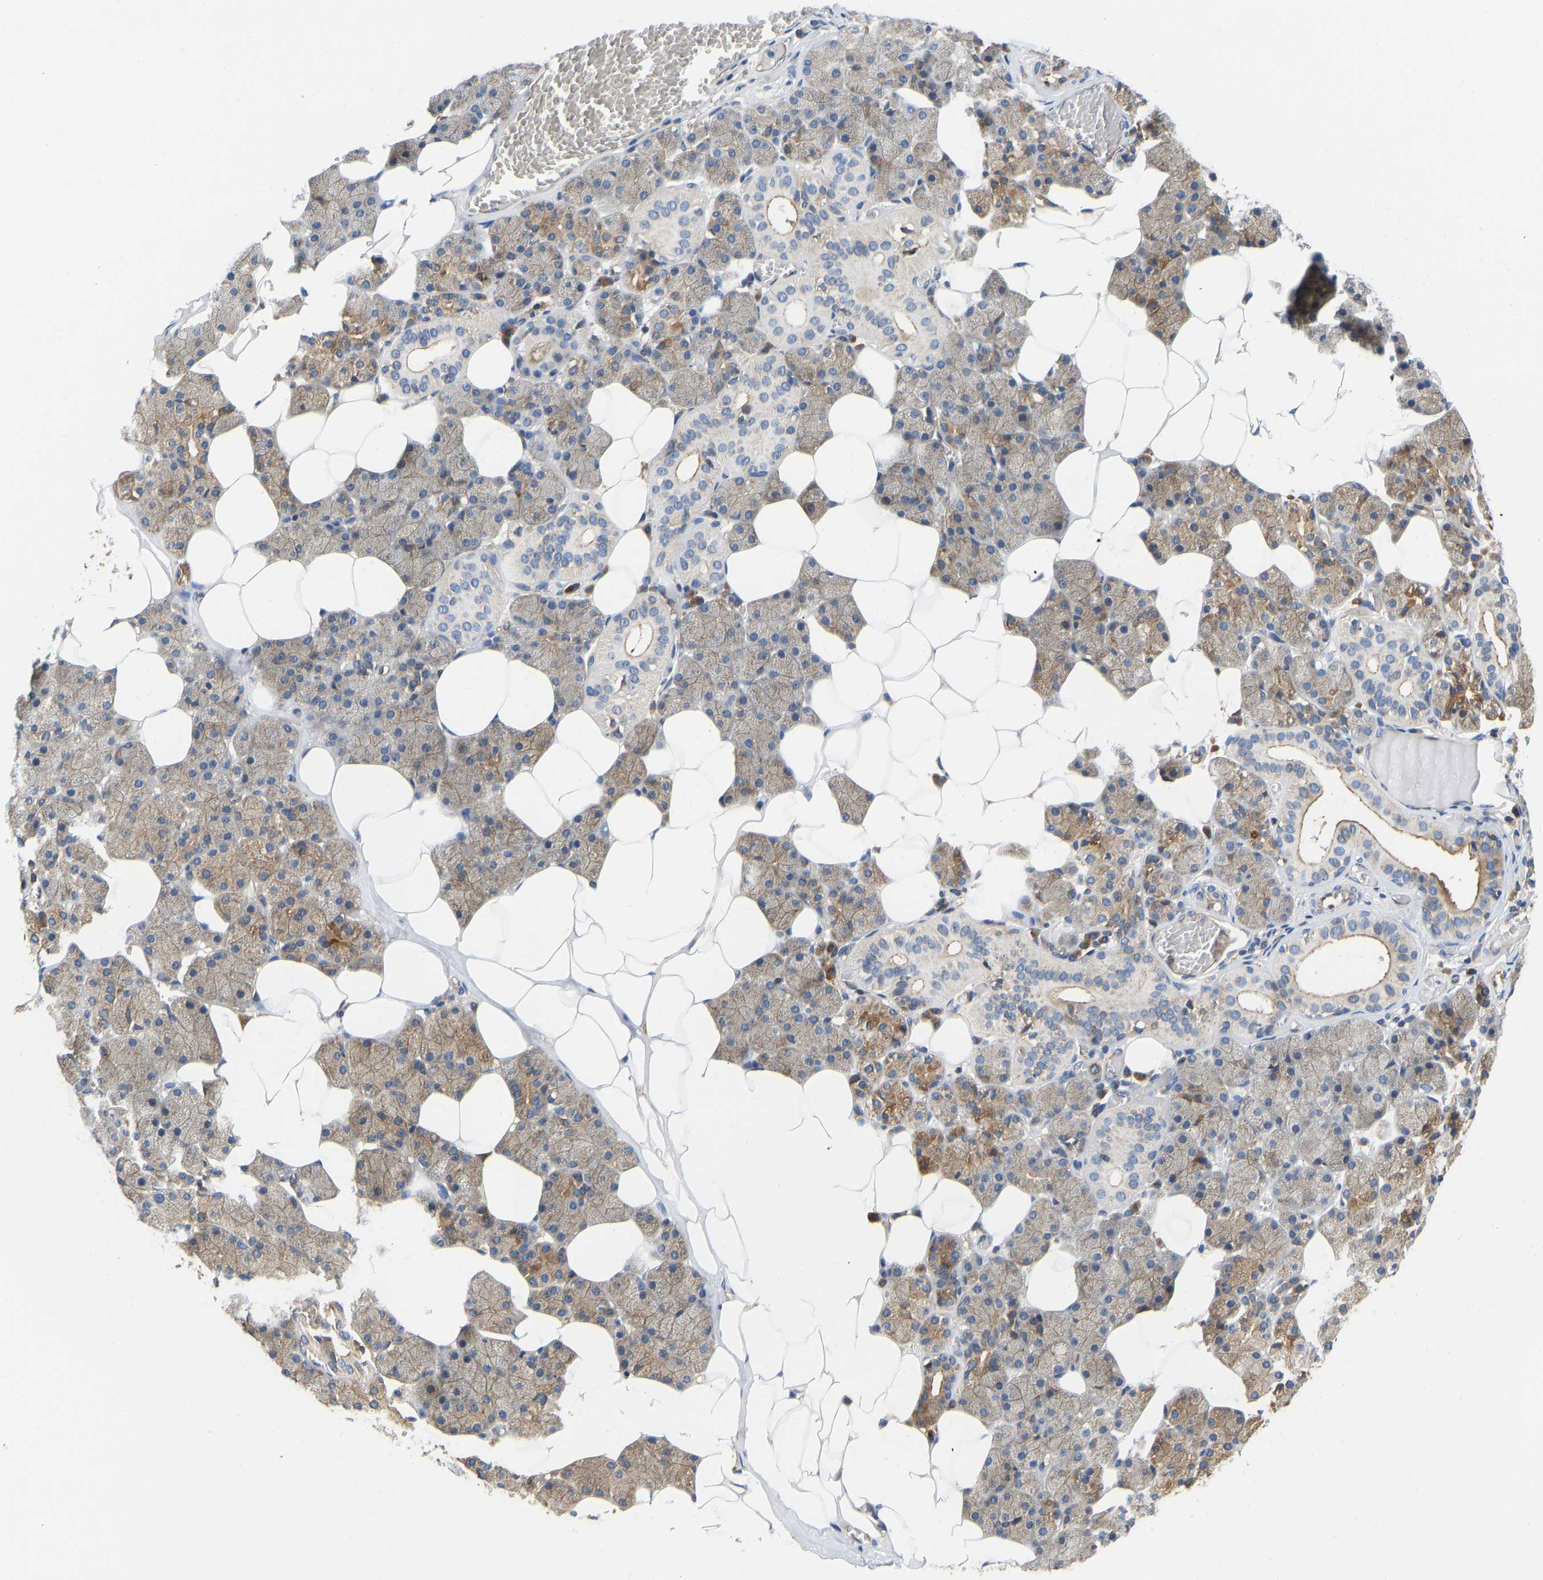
{"staining": {"intensity": "moderate", "quantity": "25%-75%", "location": "cytoplasmic/membranous"}, "tissue": "salivary gland", "cell_type": "Glandular cells", "image_type": "normal", "snomed": [{"axis": "morphology", "description": "Normal tissue, NOS"}, {"axis": "topography", "description": "Salivary gland"}], "caption": "IHC photomicrograph of normal human salivary gland stained for a protein (brown), which reveals medium levels of moderate cytoplasmic/membranous staining in approximately 25%-75% of glandular cells.", "gene": "FLNB", "patient": {"sex": "female", "age": 33}}